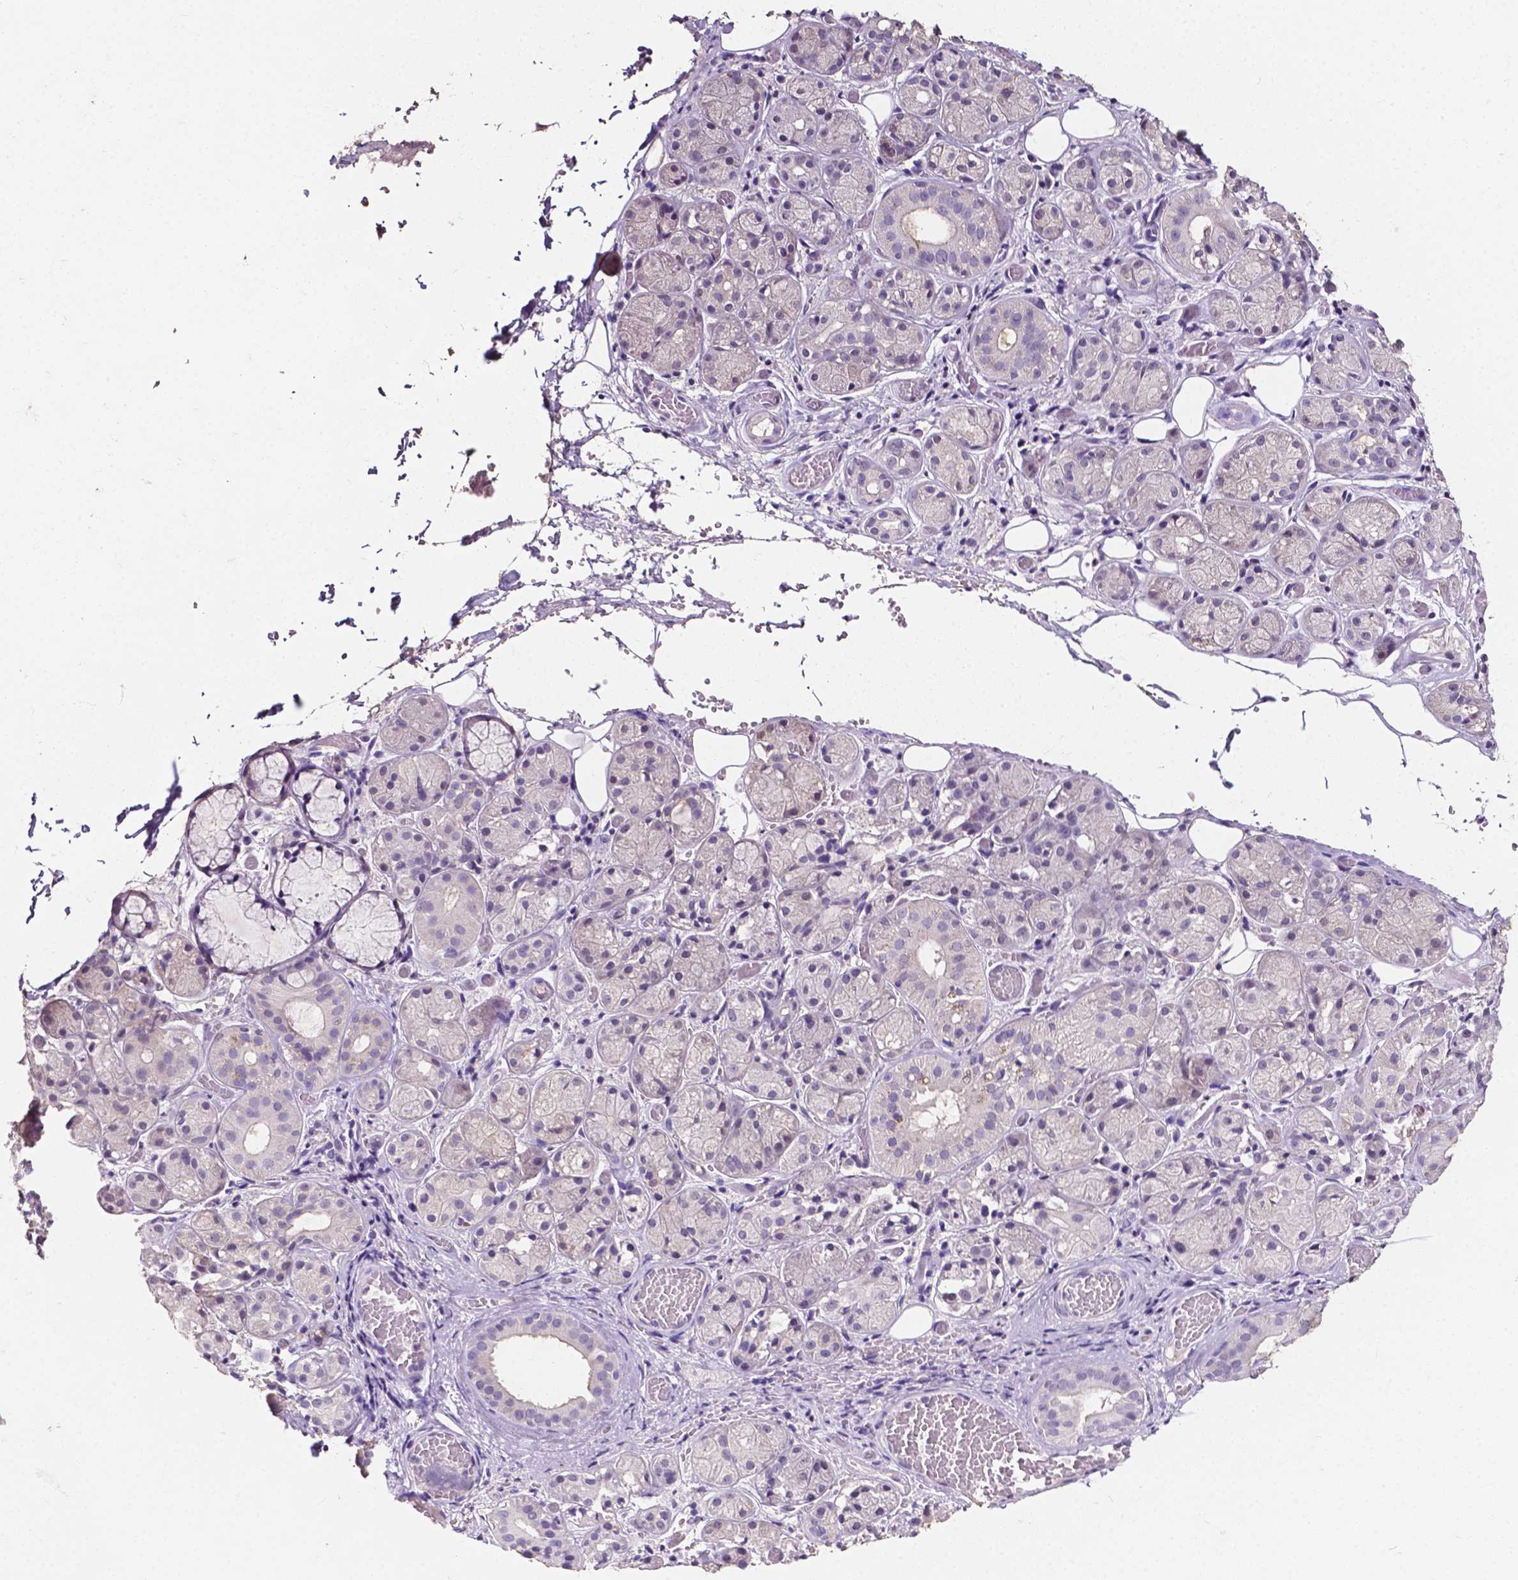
{"staining": {"intensity": "weak", "quantity": "25%-75%", "location": "cytoplasmic/membranous"}, "tissue": "salivary gland", "cell_type": "Glandular cells", "image_type": "normal", "snomed": [{"axis": "morphology", "description": "Normal tissue, NOS"}, {"axis": "topography", "description": "Salivary gland"}, {"axis": "topography", "description": "Peripheral nerve tissue"}], "caption": "The micrograph demonstrates a brown stain indicating the presence of a protein in the cytoplasmic/membranous of glandular cells in salivary gland. The staining is performed using DAB brown chromogen to label protein expression. The nuclei are counter-stained blue using hematoxylin.", "gene": "PSAT1", "patient": {"sex": "male", "age": 71}}